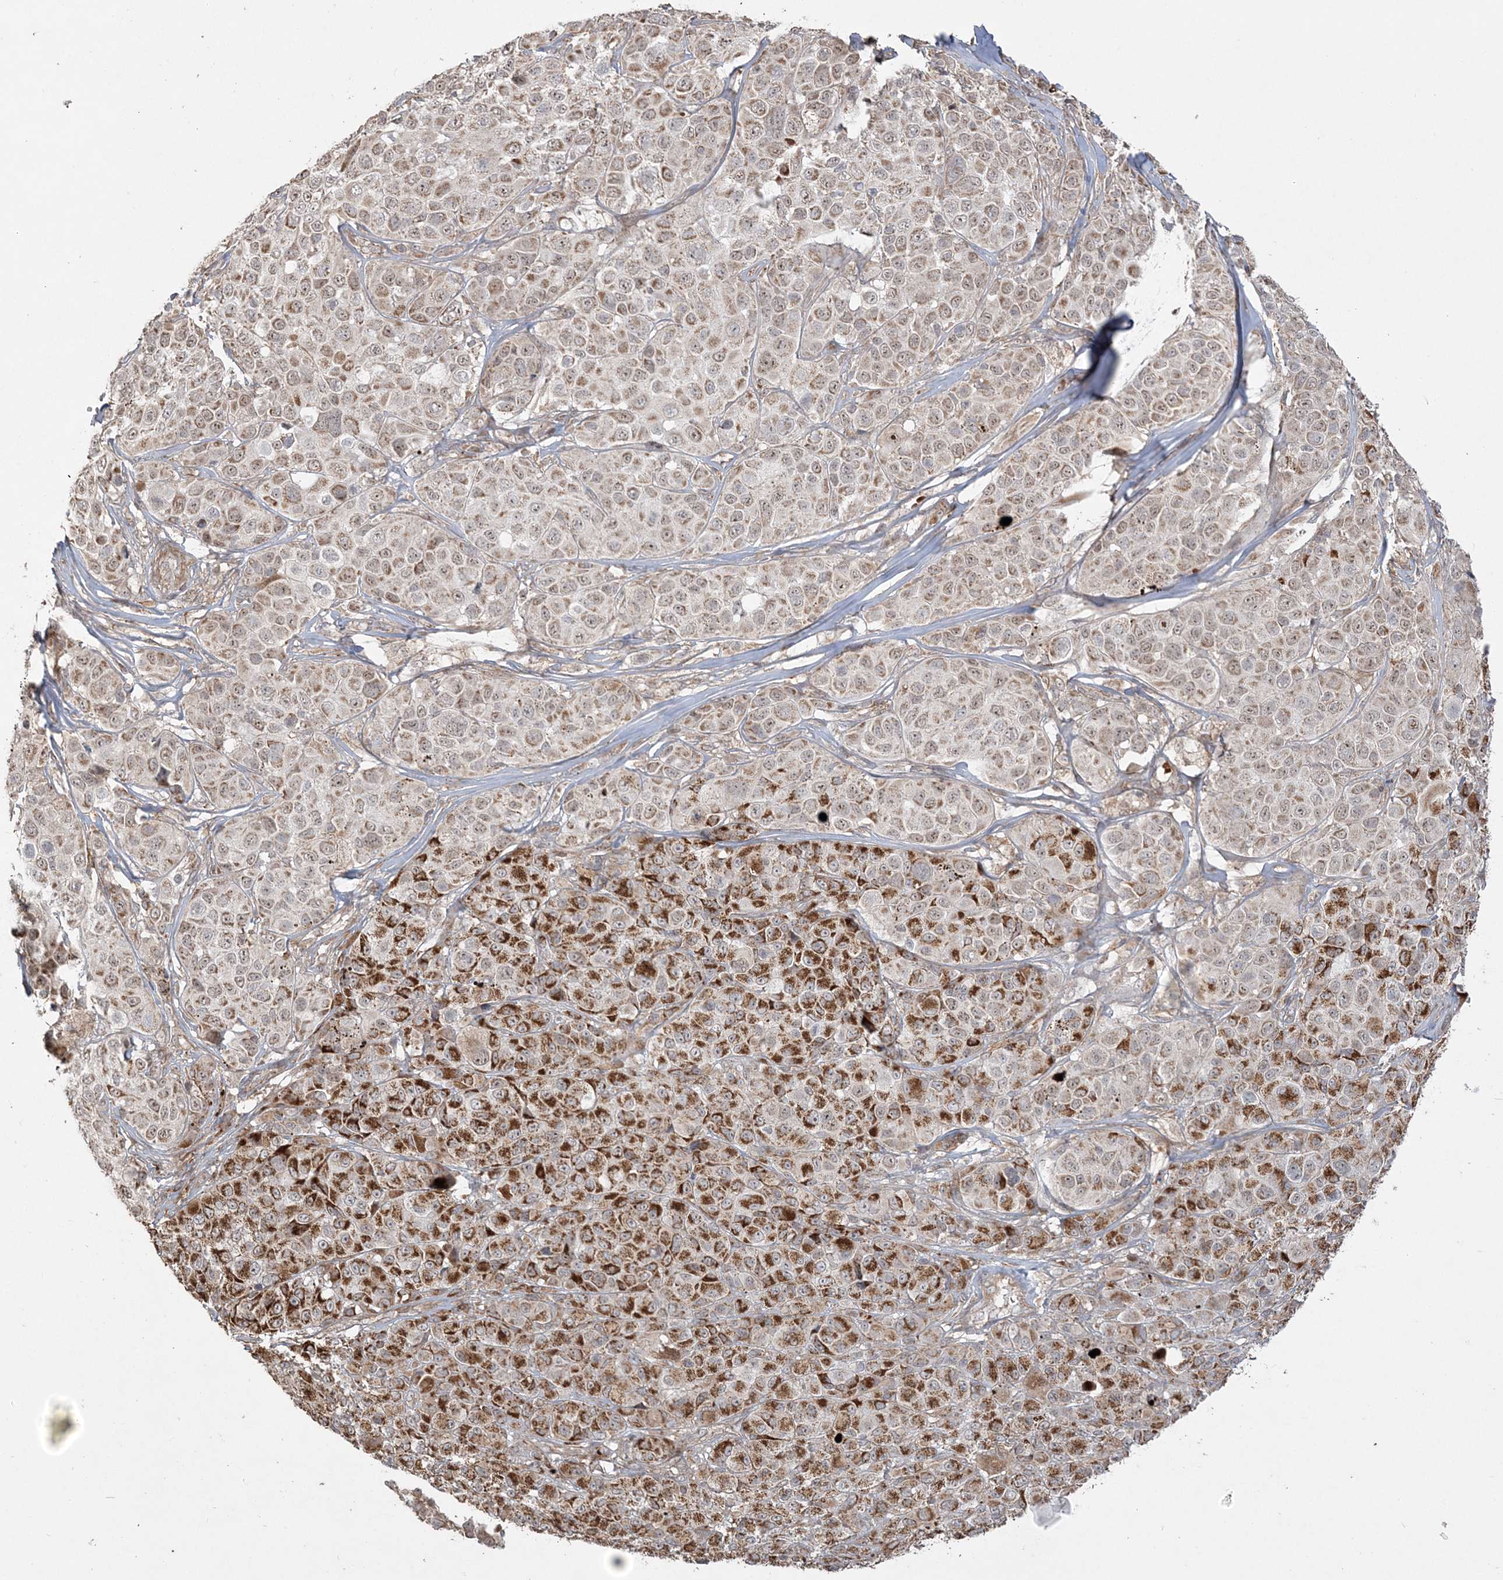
{"staining": {"intensity": "strong", "quantity": "25%-75%", "location": "cytoplasmic/membranous"}, "tissue": "melanoma", "cell_type": "Tumor cells", "image_type": "cancer", "snomed": [{"axis": "morphology", "description": "Malignant melanoma, NOS"}, {"axis": "topography", "description": "Skin of trunk"}], "caption": "Immunohistochemical staining of melanoma exhibits high levels of strong cytoplasmic/membranous expression in approximately 25%-75% of tumor cells. The protein is stained brown, and the nuclei are stained in blue (DAB (3,3'-diaminobenzidine) IHC with brightfield microscopy, high magnification).", "gene": "SCLT1", "patient": {"sex": "male", "age": 71}}